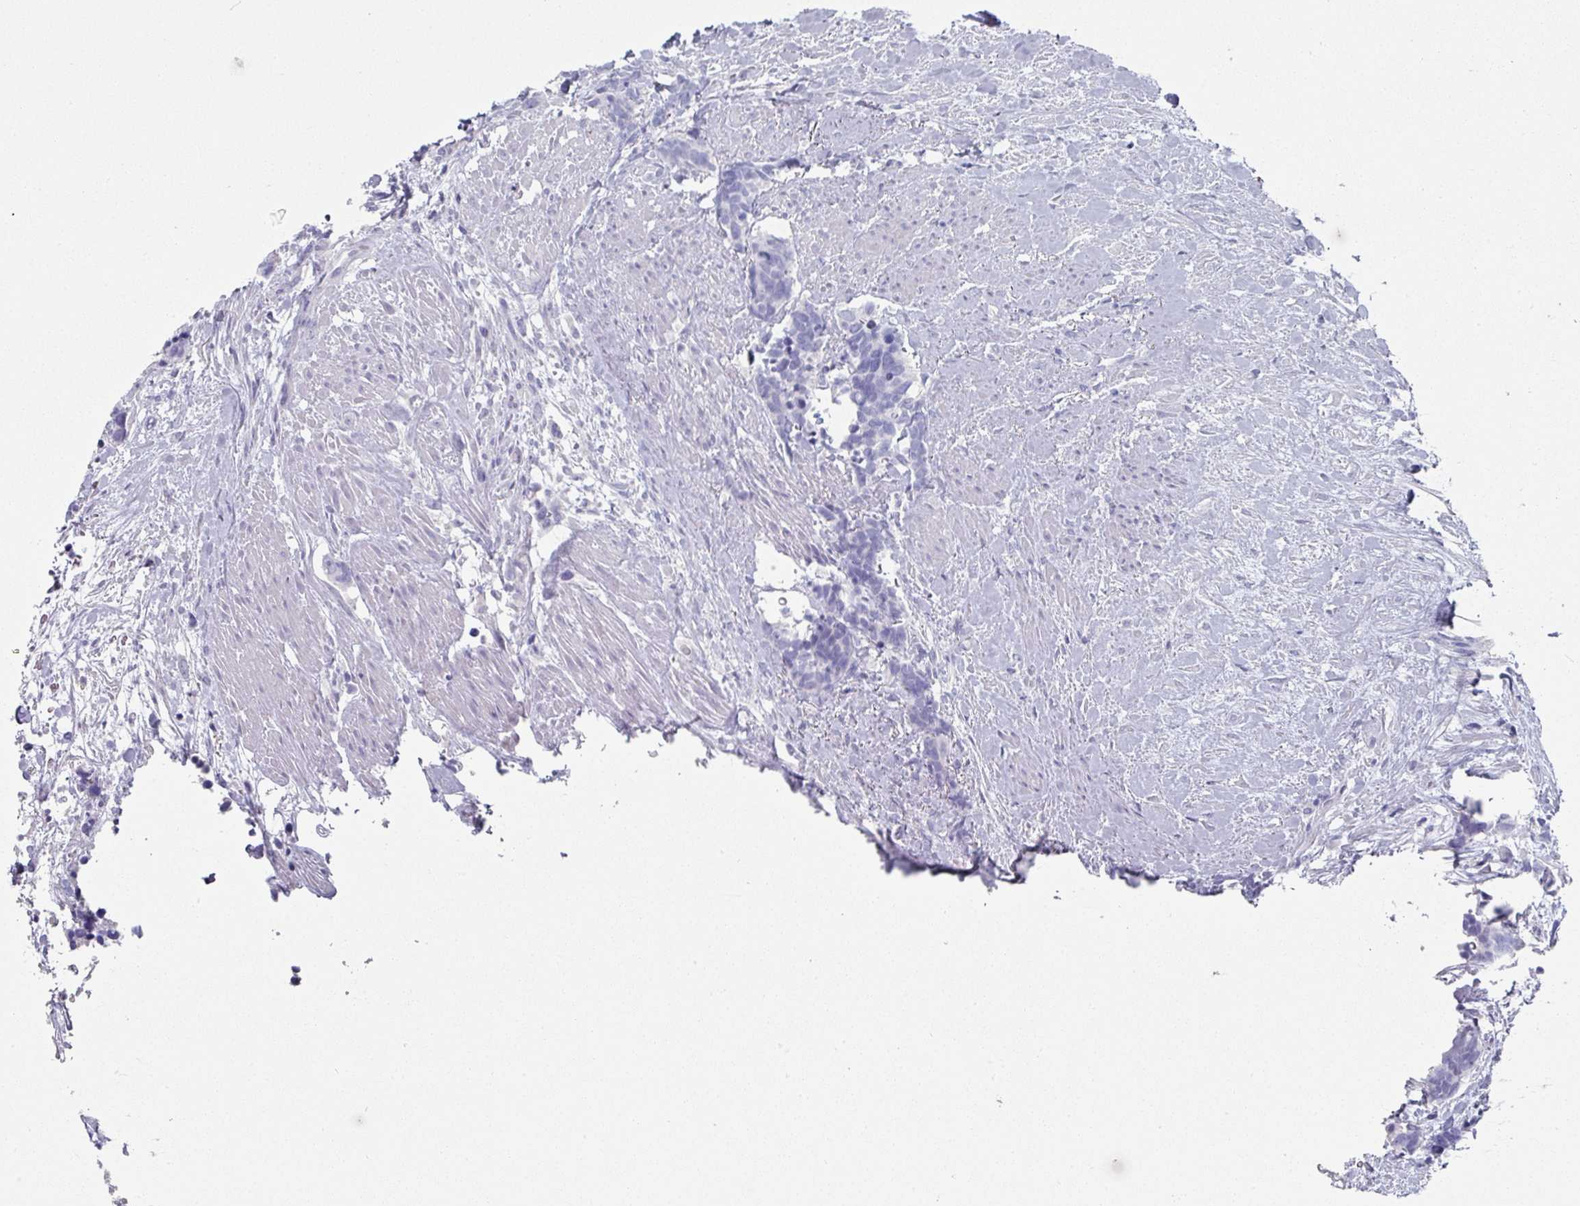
{"staining": {"intensity": "negative", "quantity": "none", "location": "none"}, "tissue": "carcinoid", "cell_type": "Tumor cells", "image_type": "cancer", "snomed": [{"axis": "morphology", "description": "Carcinoma, NOS"}, {"axis": "morphology", "description": "Carcinoid, malignant, NOS"}, {"axis": "topography", "description": "Prostate"}], "caption": "This is an immunohistochemistry micrograph of carcinoid. There is no expression in tumor cells.", "gene": "SETBP1", "patient": {"sex": "male", "age": 57}}